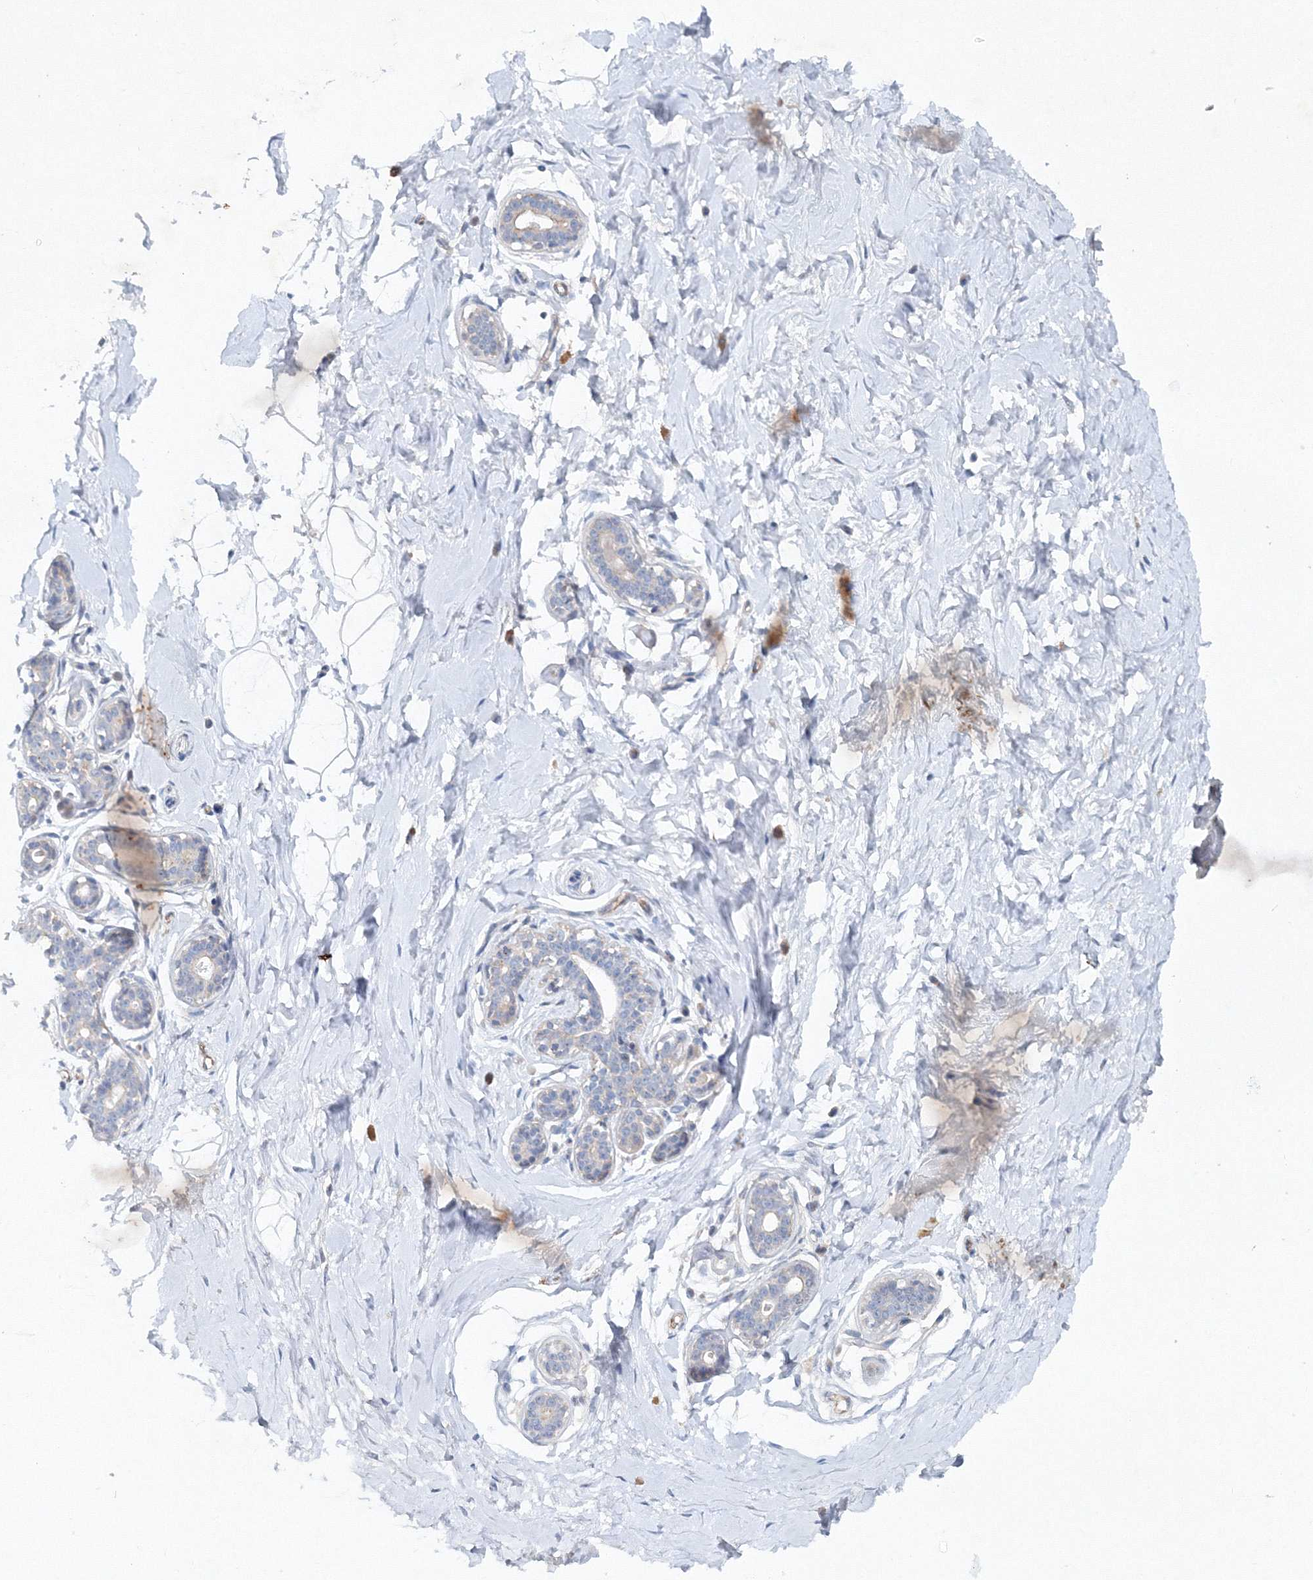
{"staining": {"intensity": "negative", "quantity": "none", "location": "none"}, "tissue": "breast", "cell_type": "Adipocytes", "image_type": "normal", "snomed": [{"axis": "morphology", "description": "Normal tissue, NOS"}, {"axis": "morphology", "description": "Adenoma, NOS"}, {"axis": "topography", "description": "Breast"}], "caption": "High power microscopy histopathology image of an immunohistochemistry micrograph of unremarkable breast, revealing no significant staining in adipocytes.", "gene": "SH3BP5", "patient": {"sex": "female", "age": 23}}